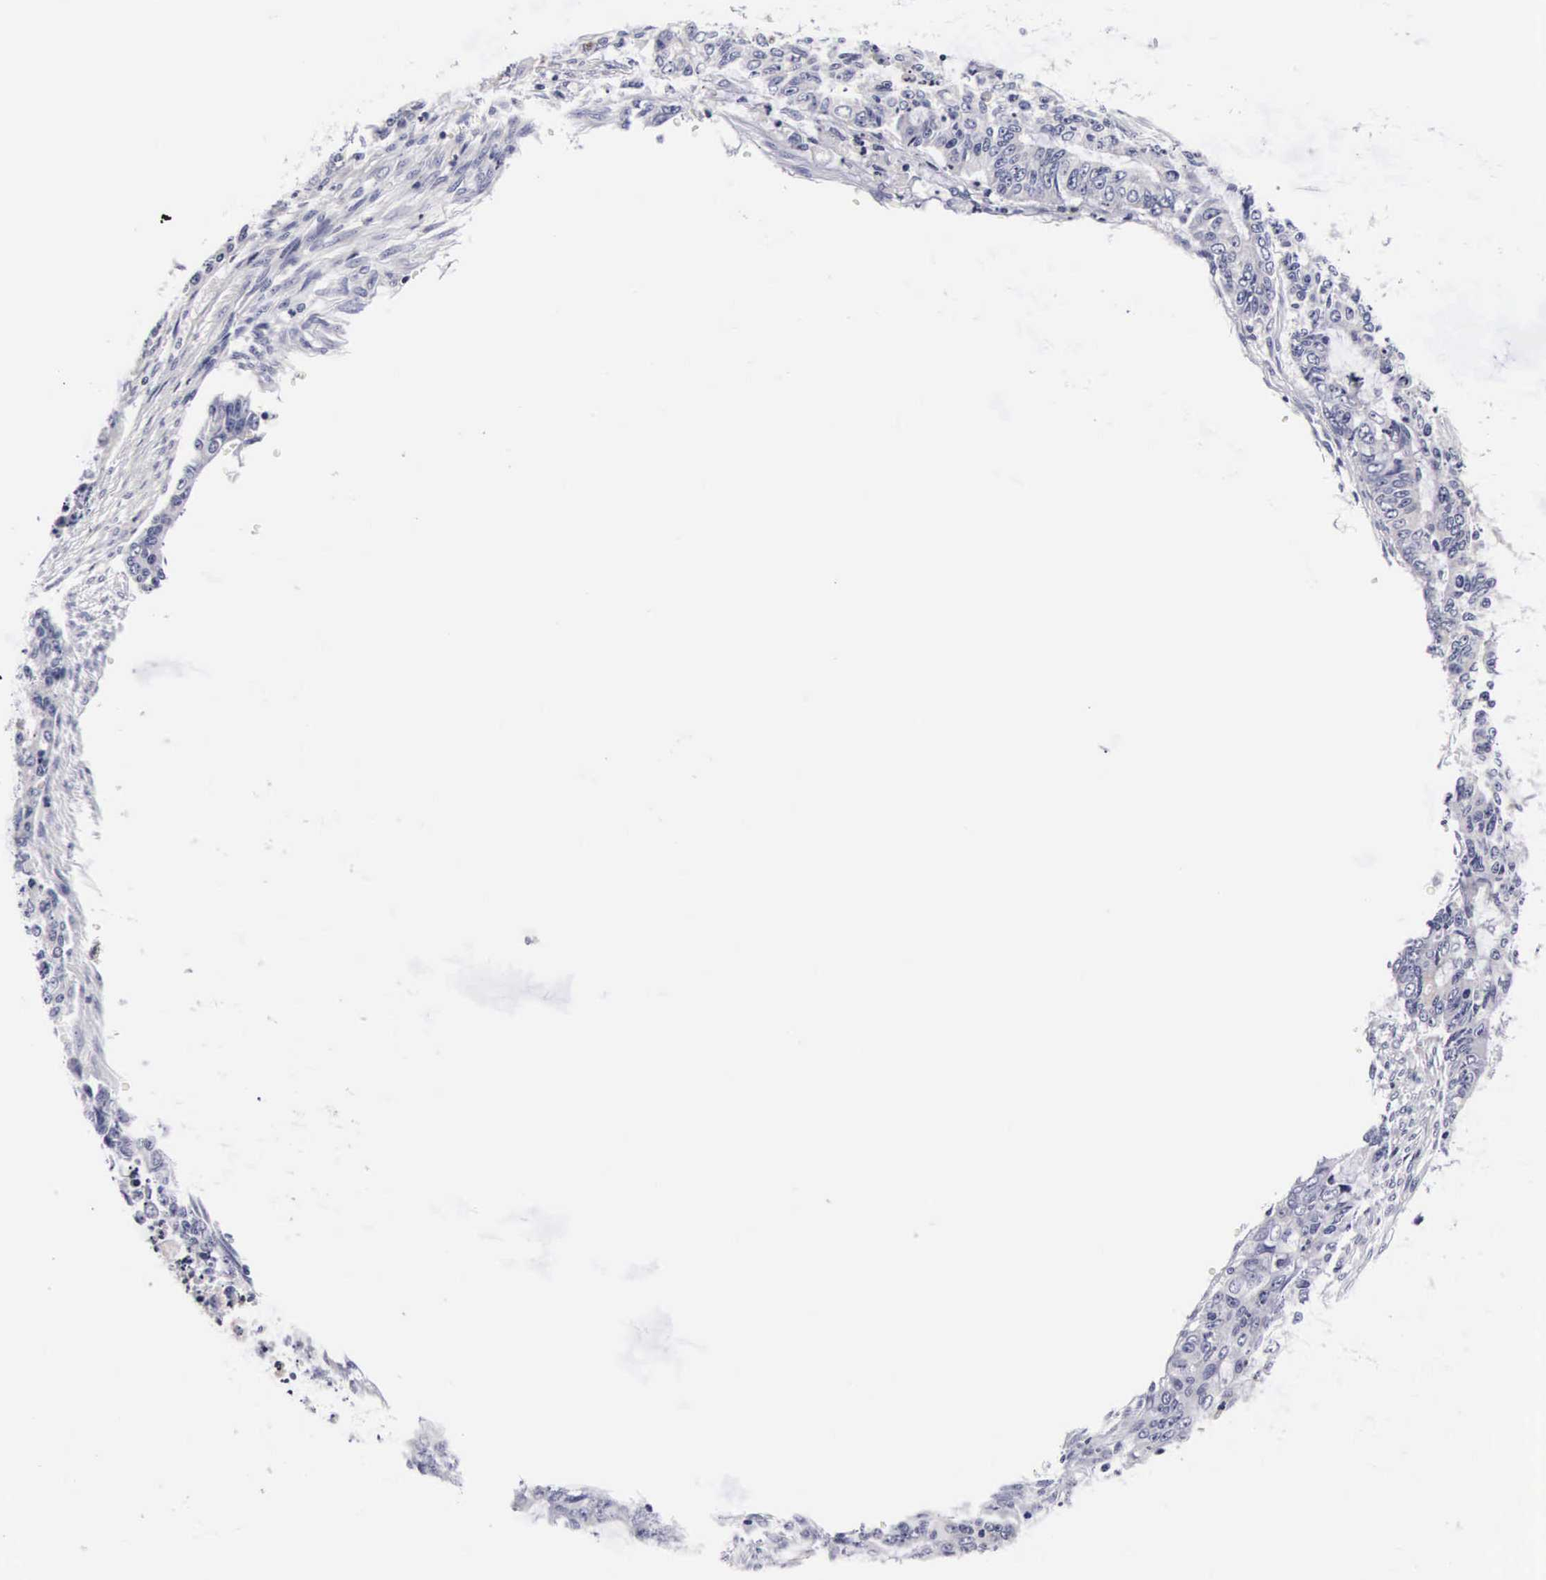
{"staining": {"intensity": "negative", "quantity": "none", "location": "none"}, "tissue": "endometrial cancer", "cell_type": "Tumor cells", "image_type": "cancer", "snomed": [{"axis": "morphology", "description": "Adenocarcinoma, NOS"}, {"axis": "topography", "description": "Endometrium"}], "caption": "Immunohistochemistry micrograph of human adenocarcinoma (endometrial) stained for a protein (brown), which reveals no positivity in tumor cells.", "gene": "RNASE6", "patient": {"sex": "female", "age": 75}}